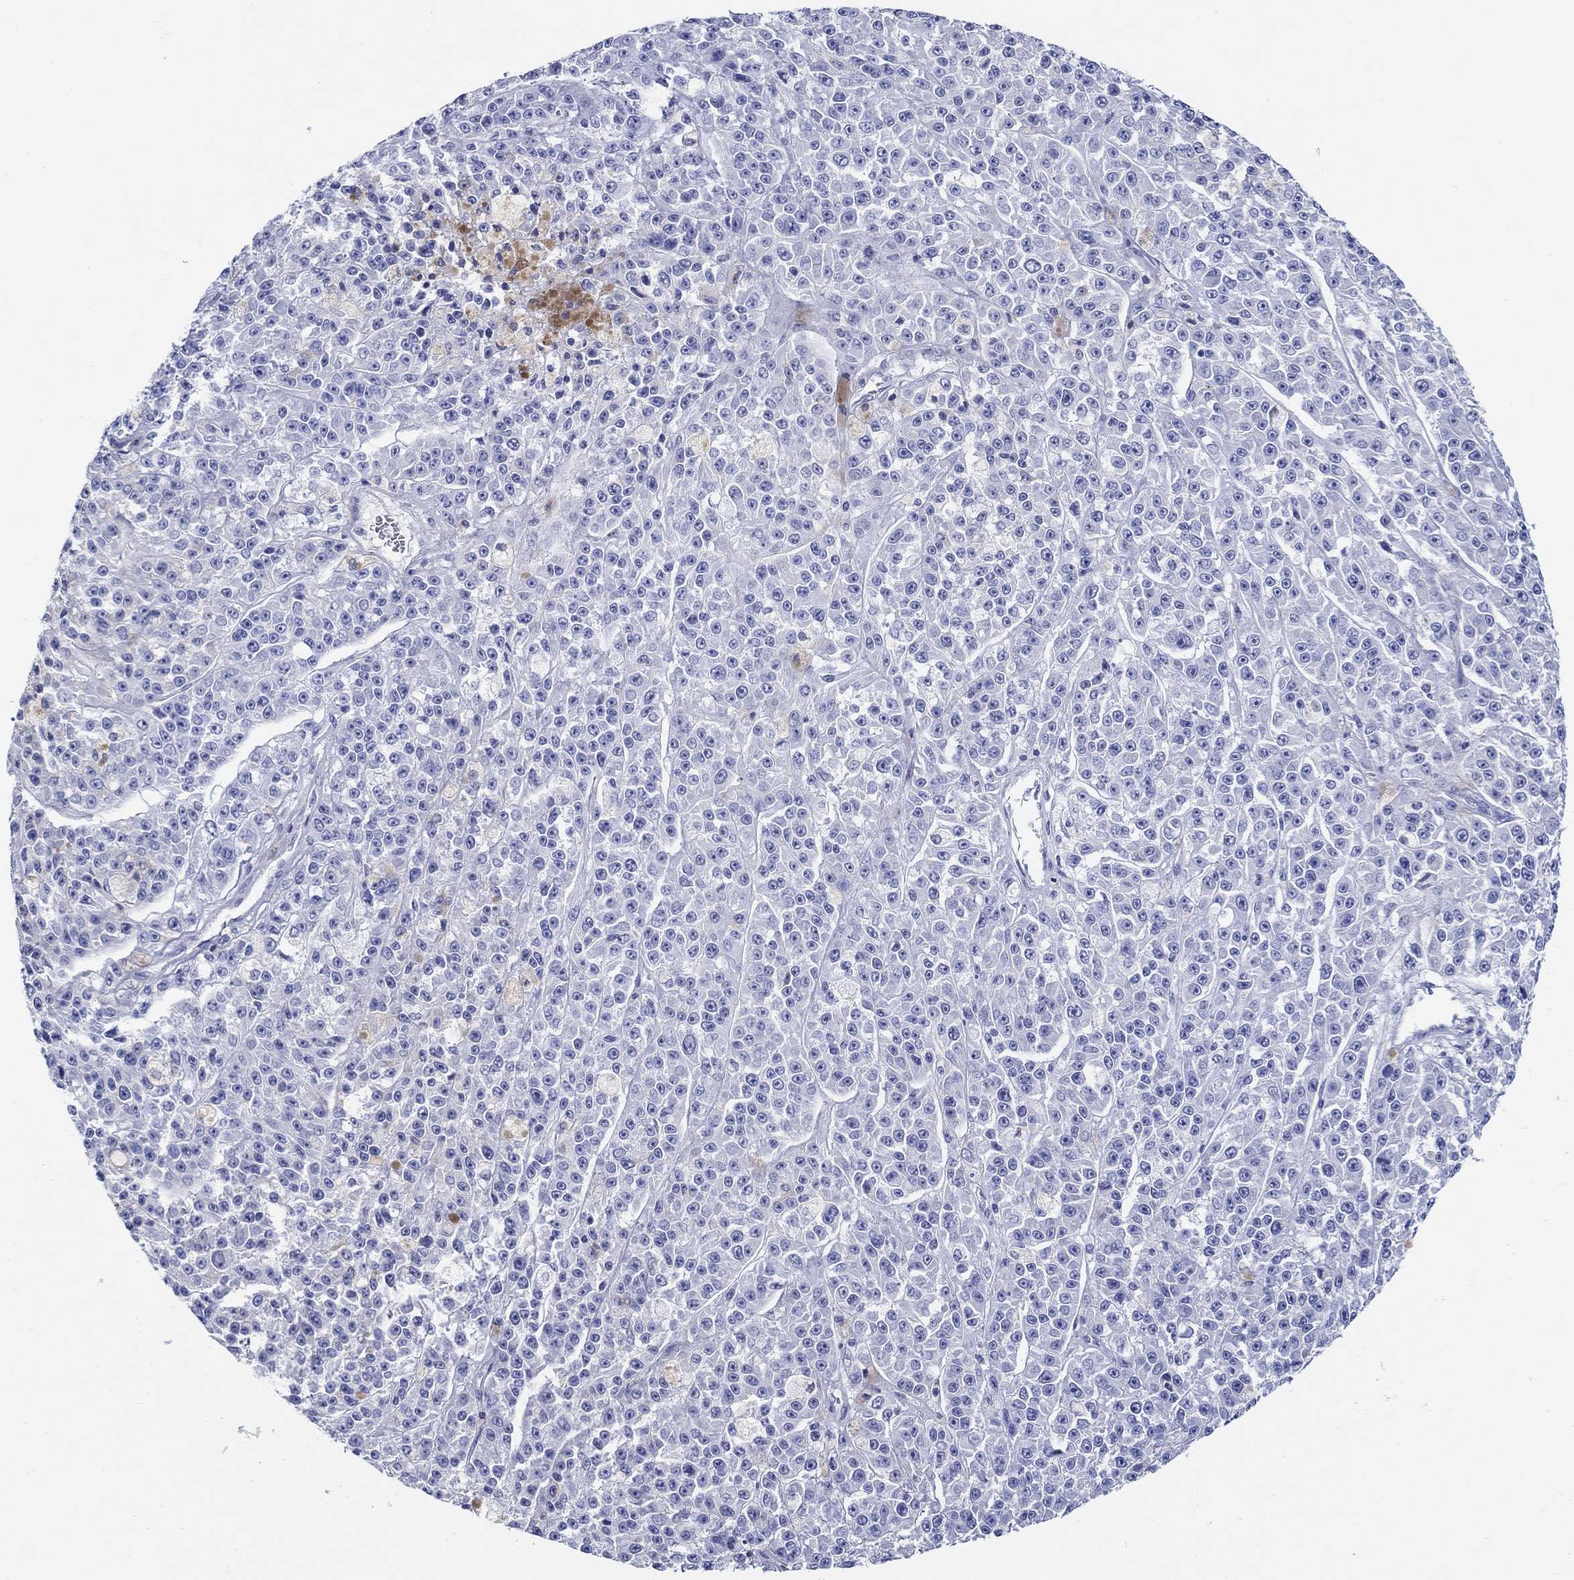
{"staining": {"intensity": "negative", "quantity": "none", "location": "none"}, "tissue": "melanoma", "cell_type": "Tumor cells", "image_type": "cancer", "snomed": [{"axis": "morphology", "description": "Malignant melanoma, NOS"}, {"axis": "topography", "description": "Skin"}], "caption": "The image demonstrates no significant expression in tumor cells of melanoma.", "gene": "CRYGS", "patient": {"sex": "female", "age": 58}}